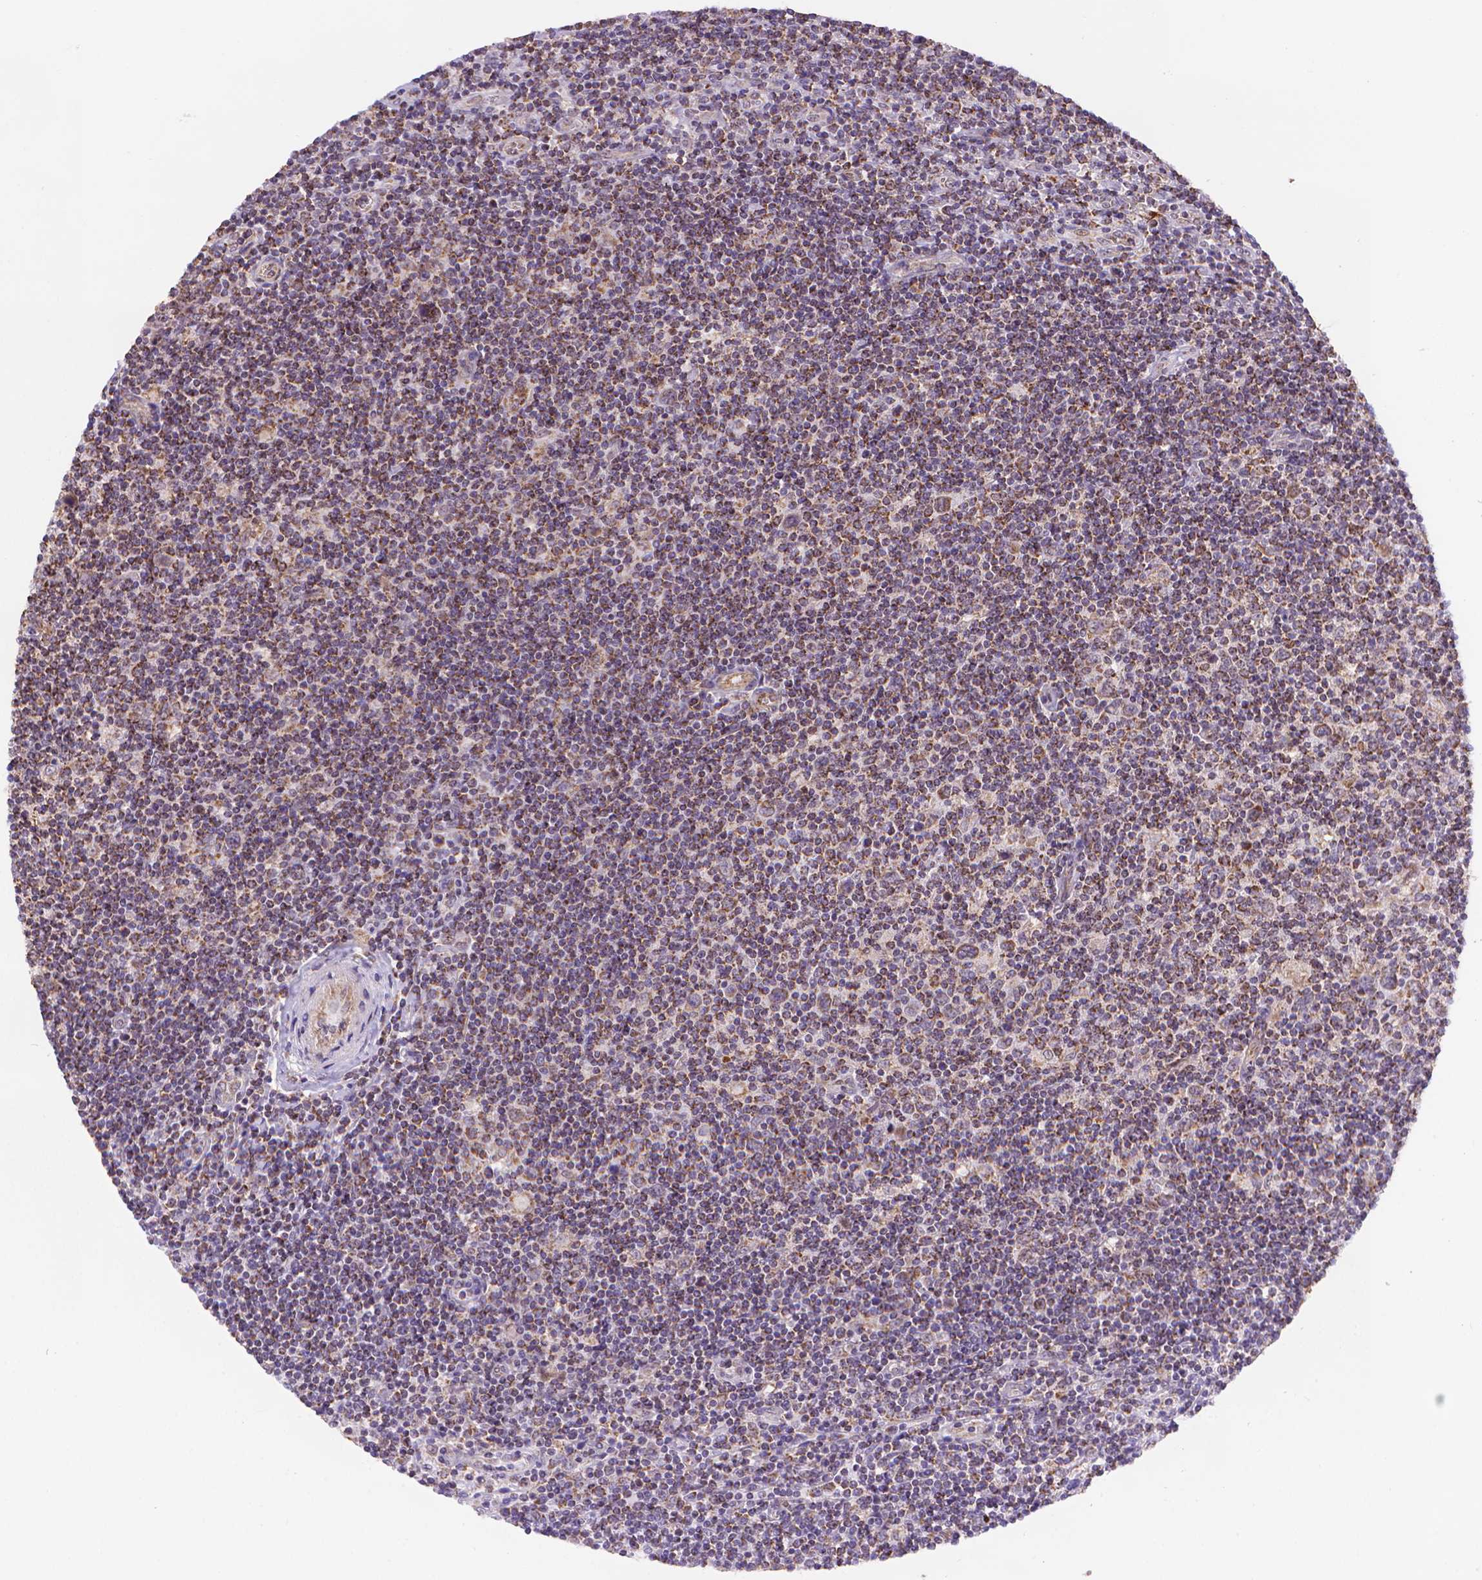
{"staining": {"intensity": "weak", "quantity": "25%-75%", "location": "cytoplasmic/membranous"}, "tissue": "lymphoma", "cell_type": "Tumor cells", "image_type": "cancer", "snomed": [{"axis": "morphology", "description": "Hodgkin's disease, NOS"}, {"axis": "topography", "description": "Lymph node"}], "caption": "This is an image of immunohistochemistry (IHC) staining of Hodgkin's disease, which shows weak staining in the cytoplasmic/membranous of tumor cells.", "gene": "CYYR1", "patient": {"sex": "male", "age": 40}}